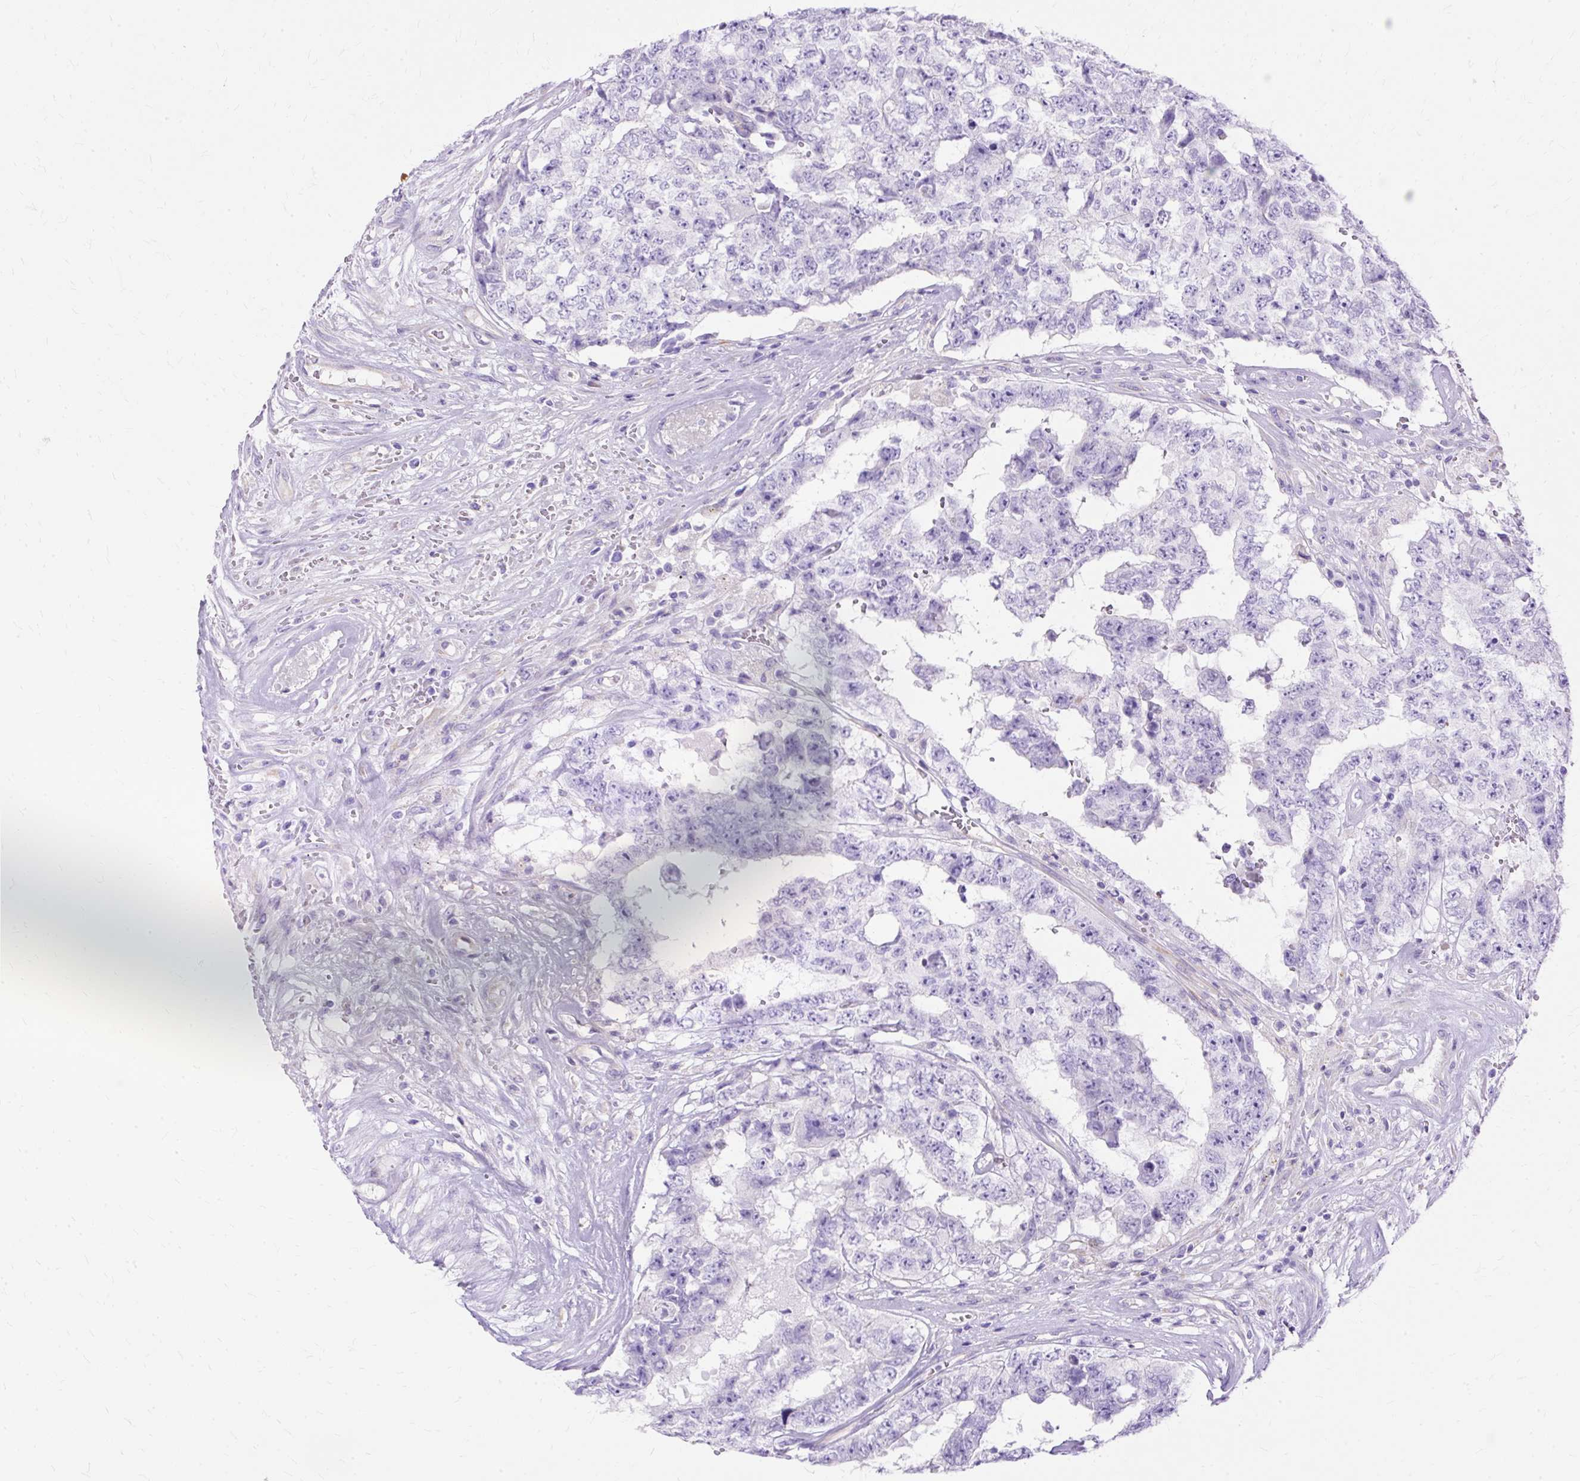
{"staining": {"intensity": "negative", "quantity": "none", "location": "none"}, "tissue": "testis cancer", "cell_type": "Tumor cells", "image_type": "cancer", "snomed": [{"axis": "morphology", "description": "Normal tissue, NOS"}, {"axis": "morphology", "description": "Carcinoma, Embryonal, NOS"}, {"axis": "topography", "description": "Testis"}, {"axis": "topography", "description": "Epididymis"}], "caption": "Human testis embryonal carcinoma stained for a protein using immunohistochemistry (IHC) exhibits no positivity in tumor cells.", "gene": "MYO6", "patient": {"sex": "male", "age": 25}}